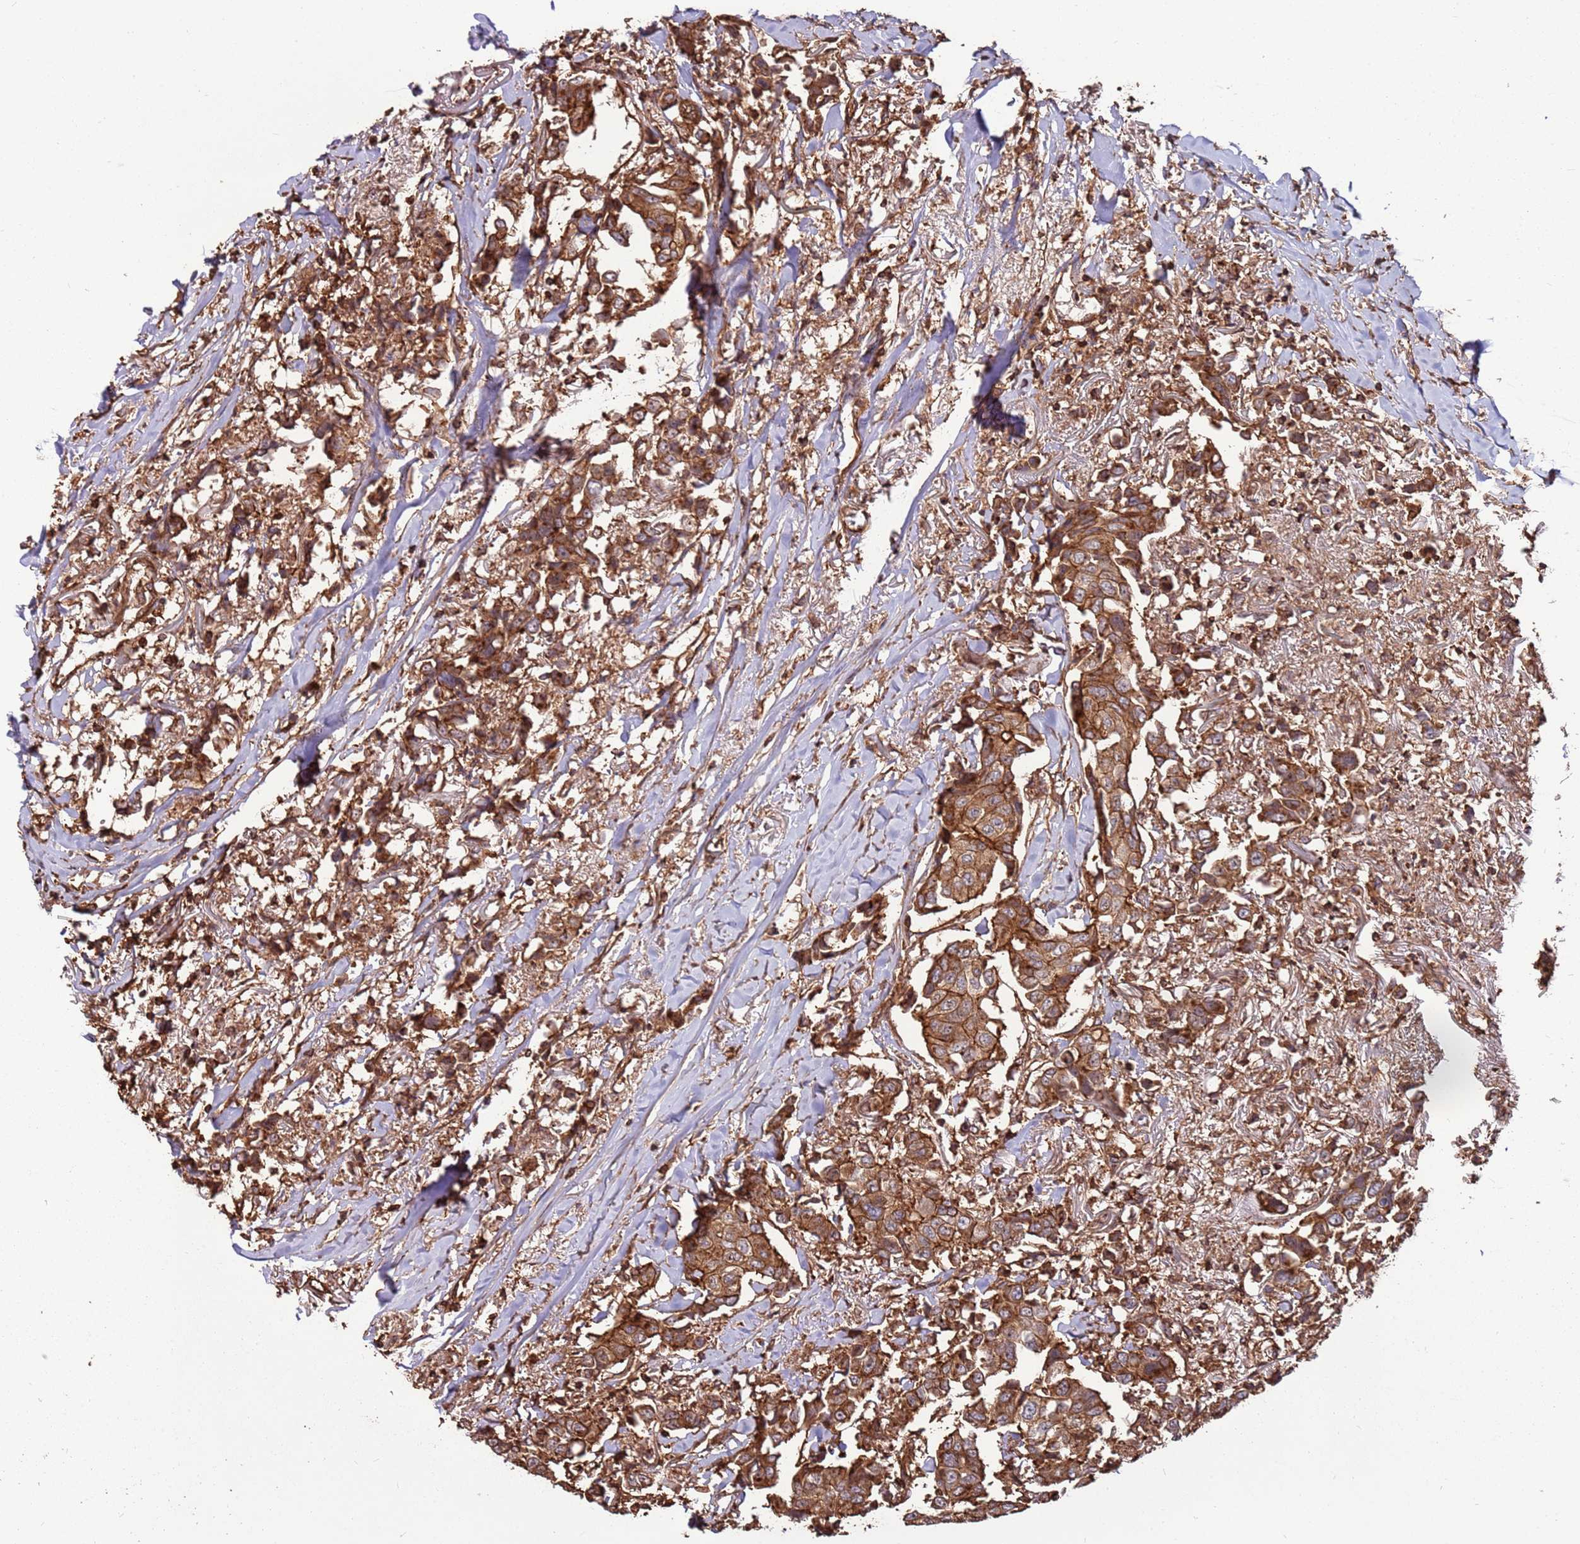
{"staining": {"intensity": "moderate", "quantity": ">75%", "location": "cytoplasmic/membranous"}, "tissue": "breast cancer", "cell_type": "Tumor cells", "image_type": "cancer", "snomed": [{"axis": "morphology", "description": "Duct carcinoma"}, {"axis": "topography", "description": "Breast"}], "caption": "Protein expression by IHC demonstrates moderate cytoplasmic/membranous expression in about >75% of tumor cells in breast cancer. The staining was performed using DAB, with brown indicating positive protein expression. Nuclei are stained blue with hematoxylin.", "gene": "ACVR2A", "patient": {"sex": "female", "age": 80}}